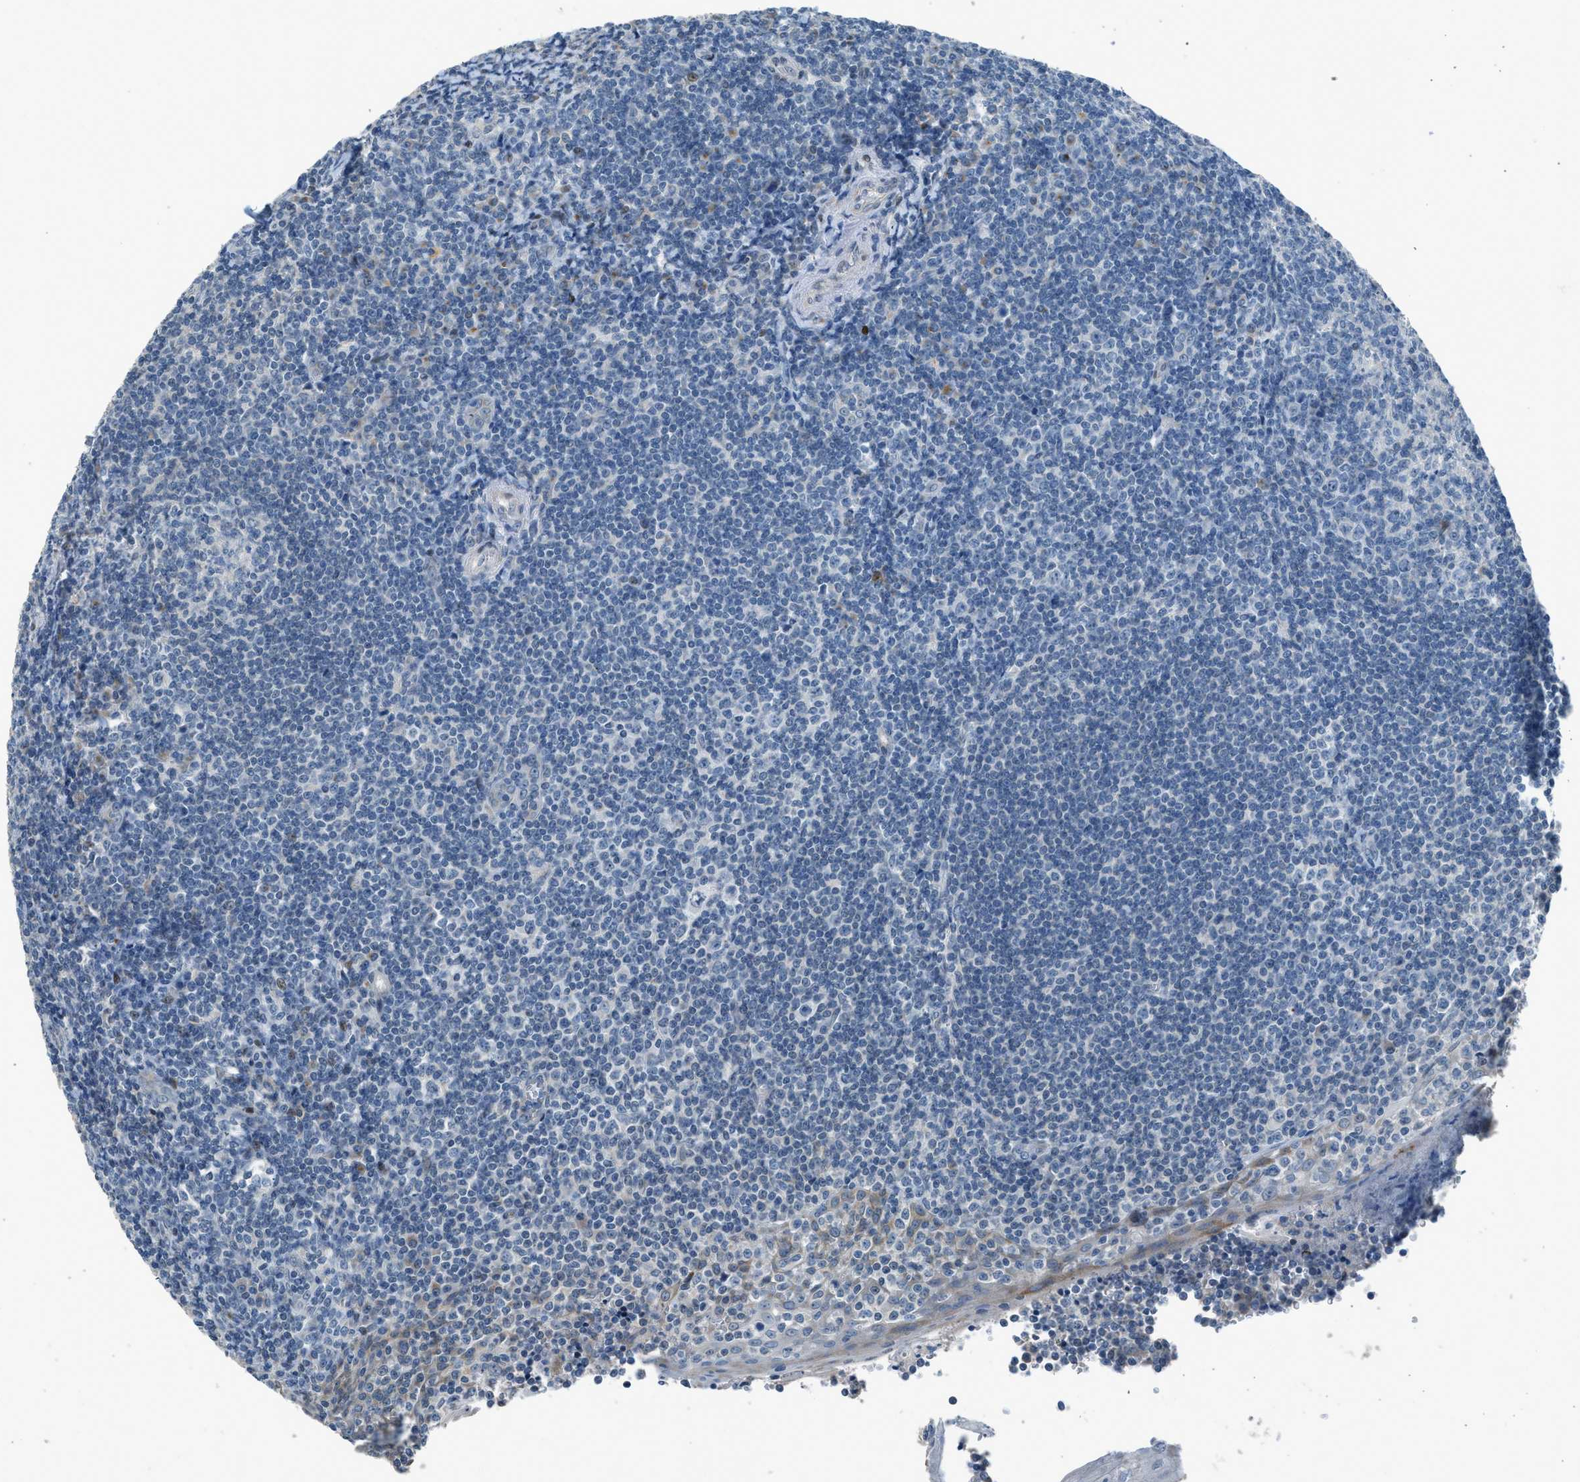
{"staining": {"intensity": "negative", "quantity": "none", "location": "none"}, "tissue": "tonsil", "cell_type": "Germinal center cells", "image_type": "normal", "snomed": [{"axis": "morphology", "description": "Normal tissue, NOS"}, {"axis": "topography", "description": "Tonsil"}], "caption": "Germinal center cells are negative for protein expression in normal human tonsil. (DAB (3,3'-diaminobenzidine) immunohistochemistry, high magnification).", "gene": "RNF41", "patient": {"sex": "male", "age": 37}}